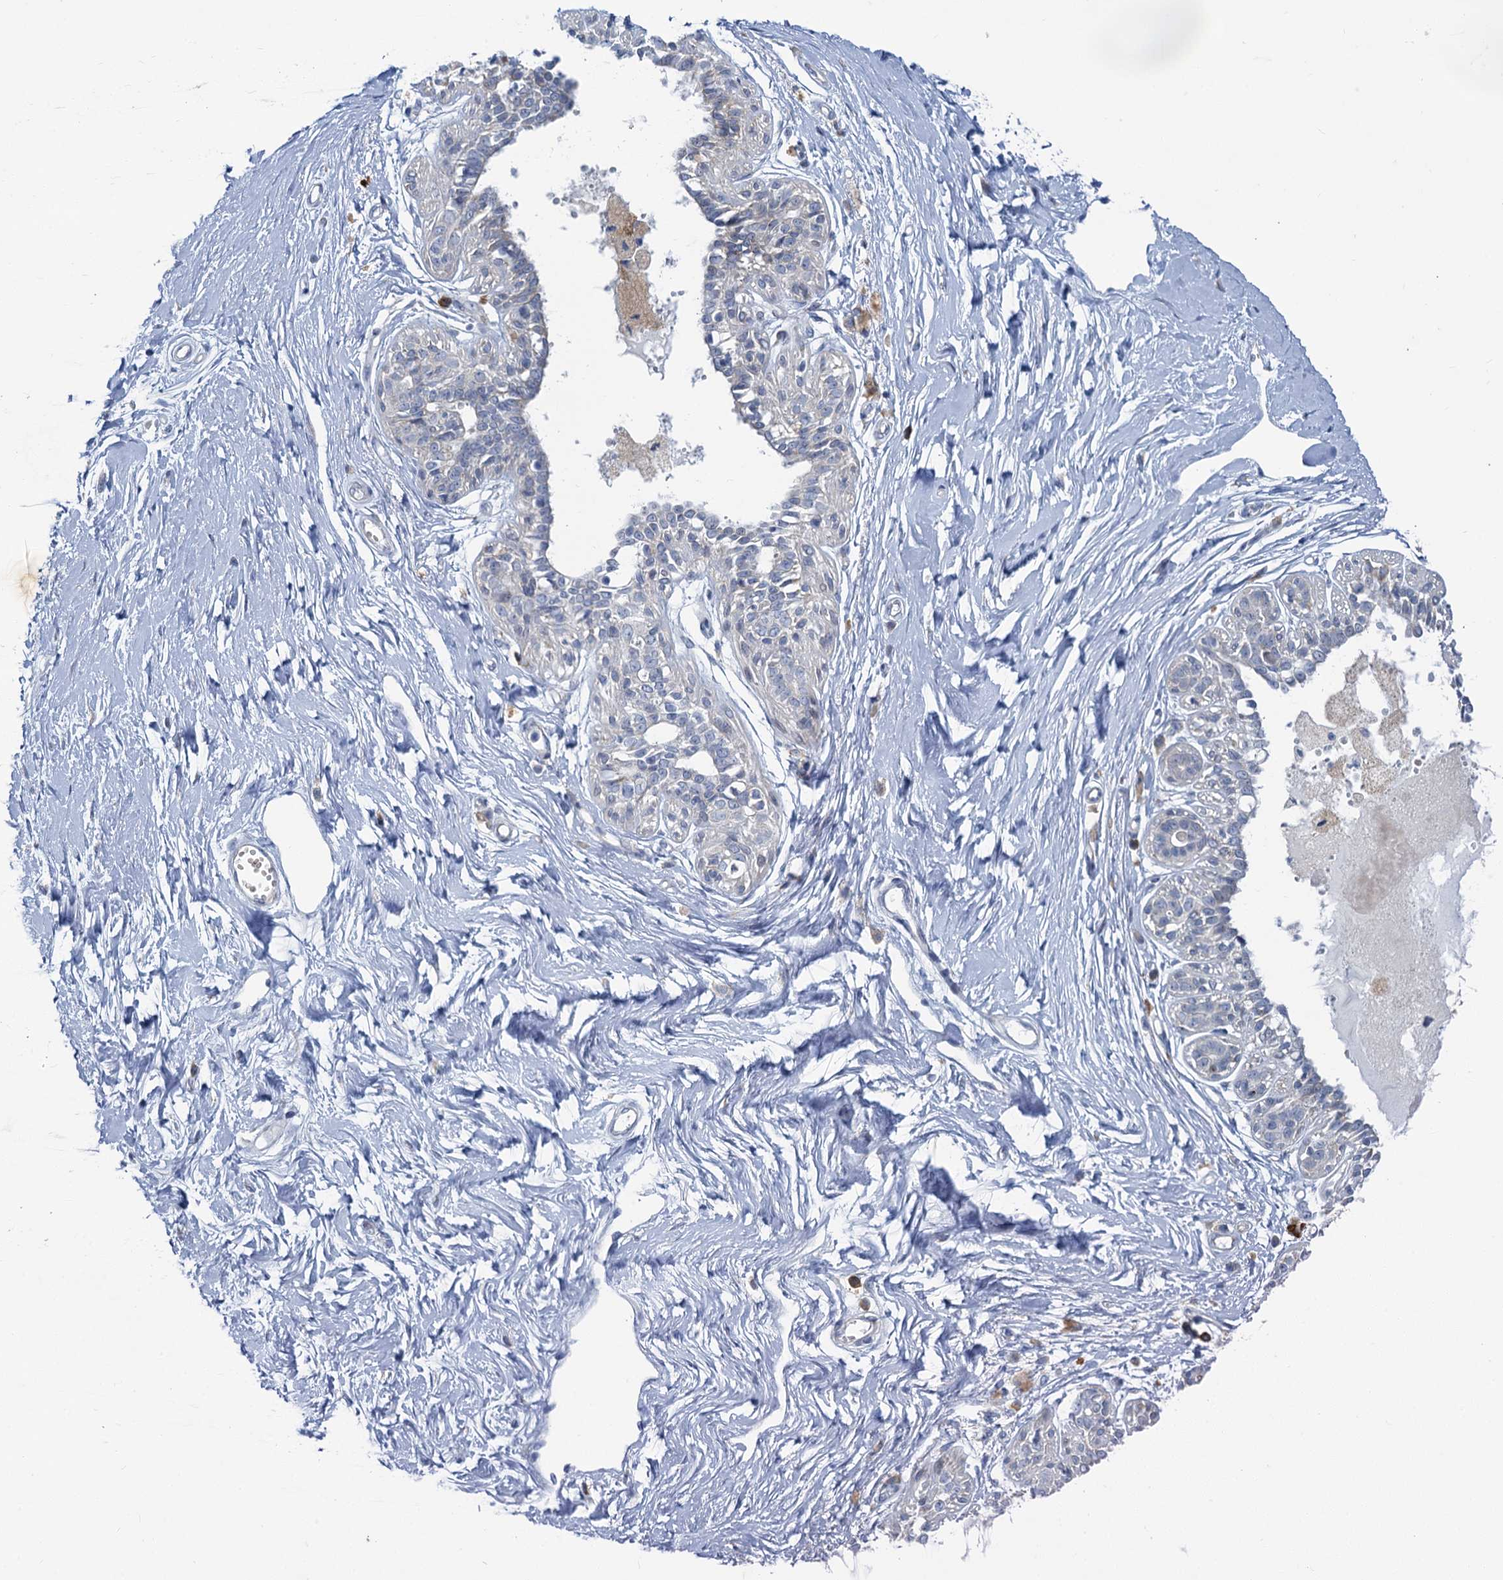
{"staining": {"intensity": "negative", "quantity": "none", "location": "none"}, "tissue": "breast", "cell_type": "Adipocytes", "image_type": "normal", "snomed": [{"axis": "morphology", "description": "Normal tissue, NOS"}, {"axis": "topography", "description": "Breast"}], "caption": "This is a image of IHC staining of normal breast, which shows no positivity in adipocytes. (Stains: DAB immunohistochemistry (IHC) with hematoxylin counter stain, Microscopy: brightfield microscopy at high magnification).", "gene": "PRSS35", "patient": {"sex": "female", "age": 45}}